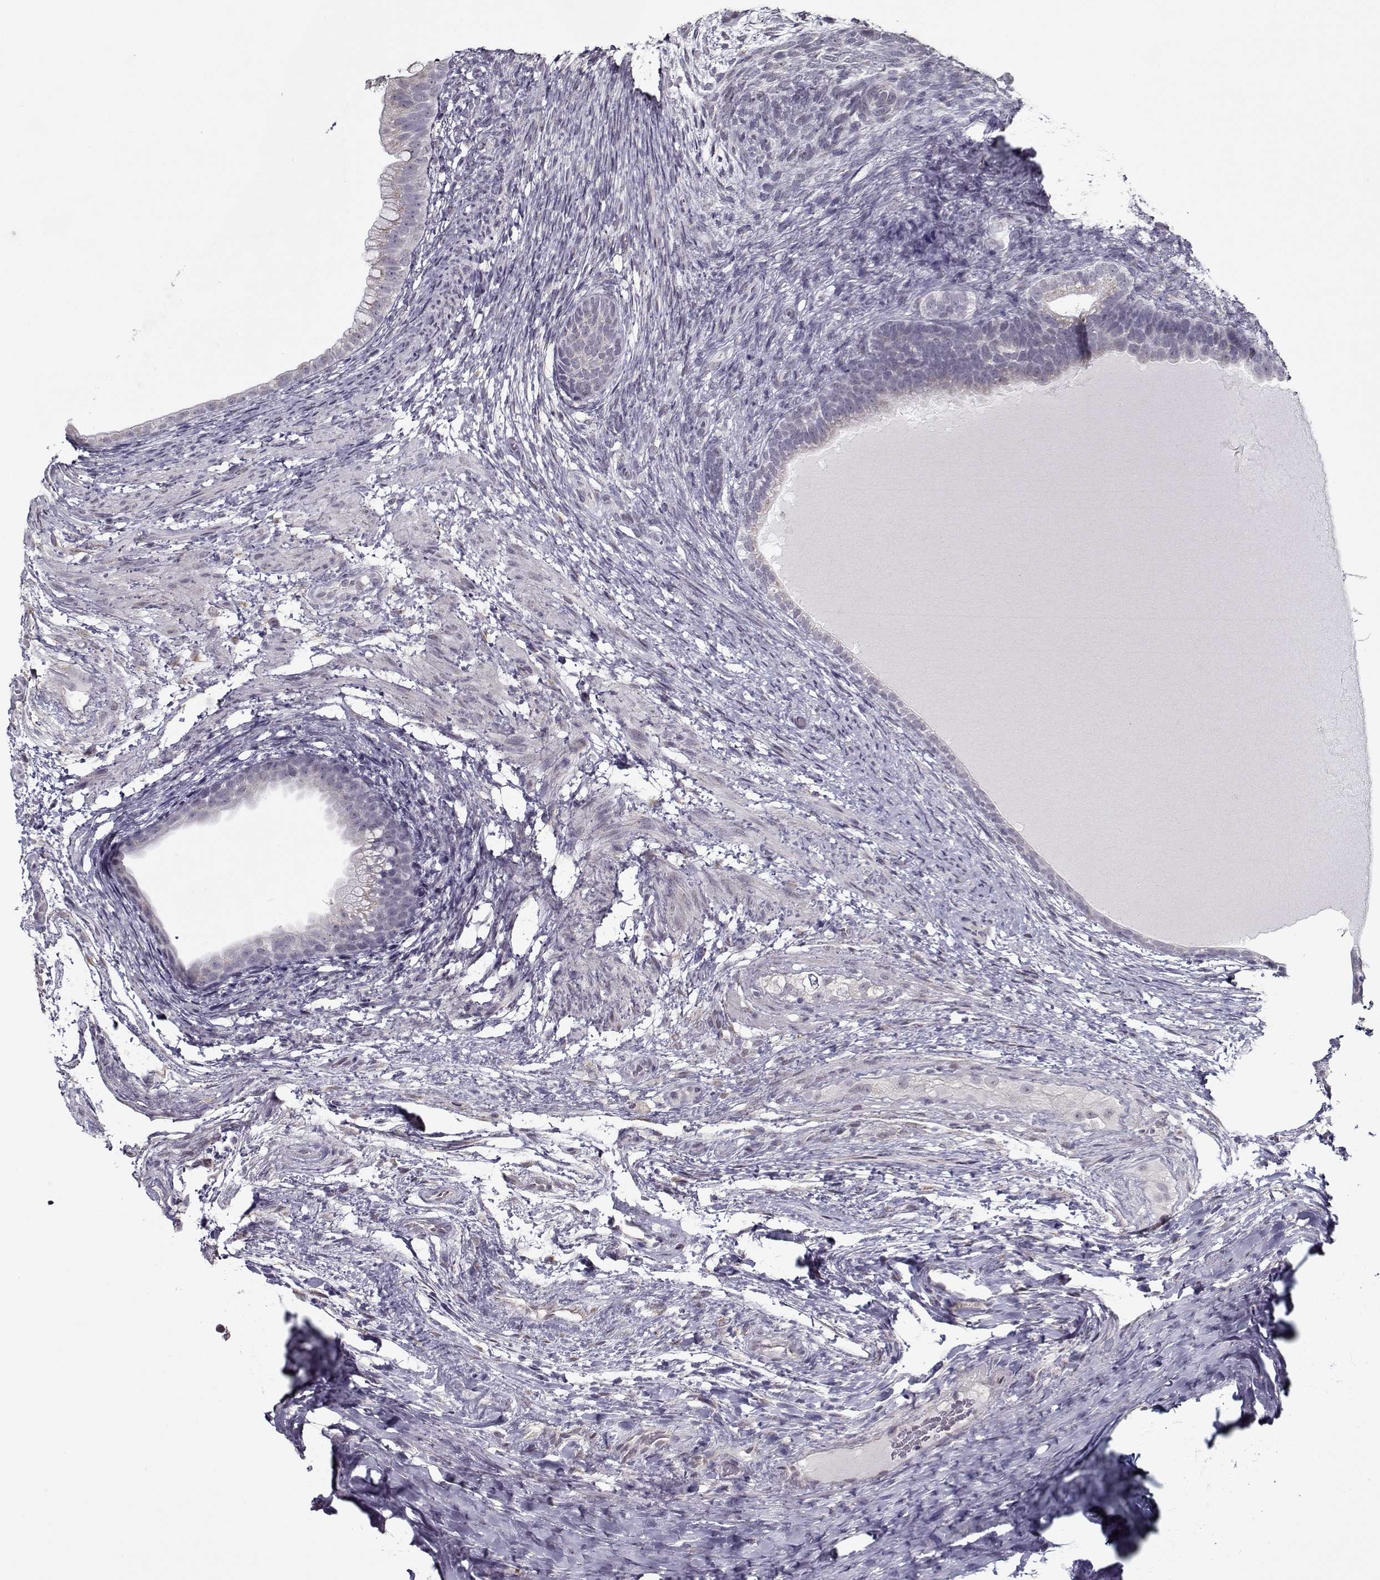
{"staining": {"intensity": "negative", "quantity": "none", "location": "none"}, "tissue": "testis cancer", "cell_type": "Tumor cells", "image_type": "cancer", "snomed": [{"axis": "morphology", "description": "Carcinoma, Embryonal, NOS"}, {"axis": "topography", "description": "Testis"}], "caption": "A micrograph of testis cancer (embryonal carcinoma) stained for a protein shows no brown staining in tumor cells. Brightfield microscopy of immunohistochemistry (IHC) stained with DAB (3,3'-diaminobenzidine) (brown) and hematoxylin (blue), captured at high magnification.", "gene": "SEC16B", "patient": {"sex": "male", "age": 24}}